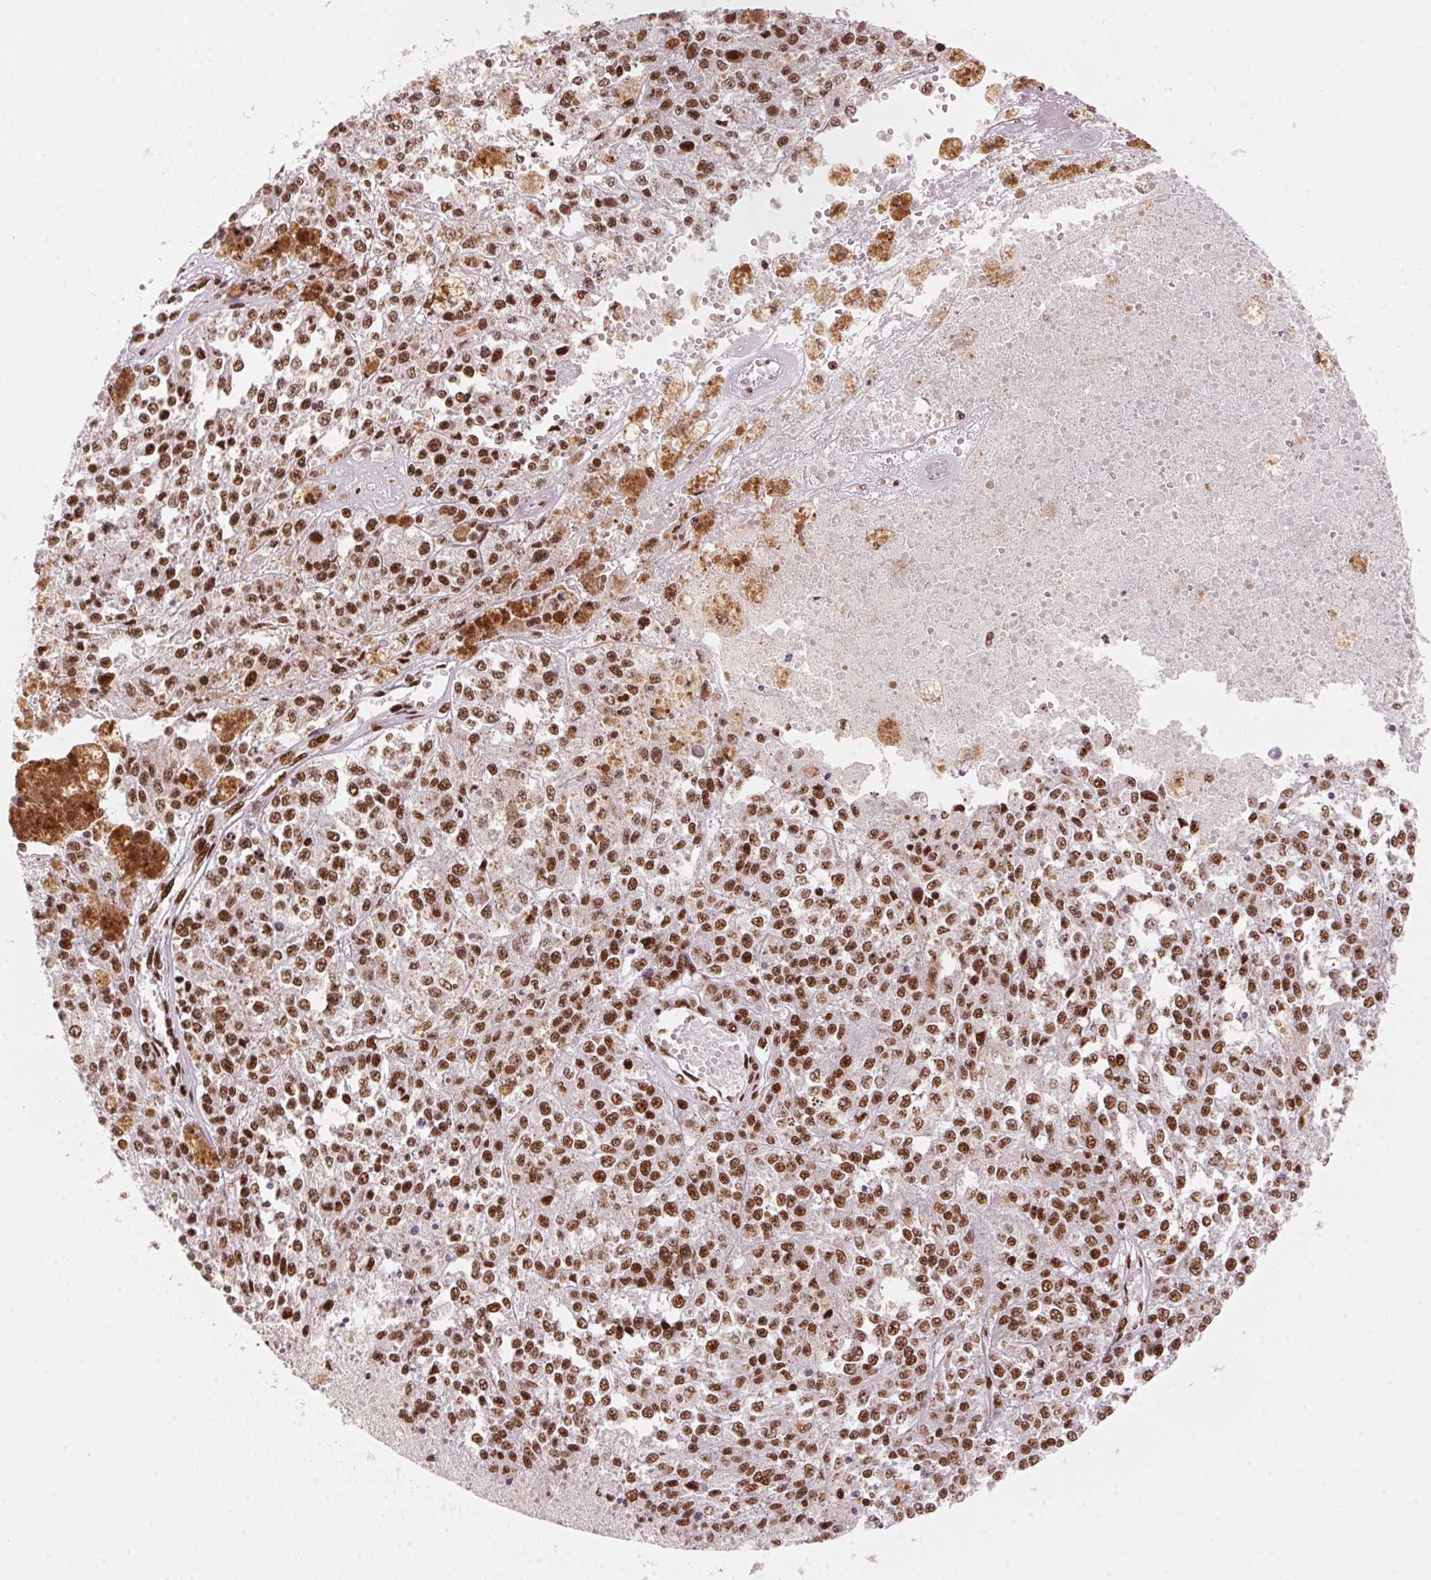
{"staining": {"intensity": "strong", "quantity": ">75%", "location": "nuclear"}, "tissue": "melanoma", "cell_type": "Tumor cells", "image_type": "cancer", "snomed": [{"axis": "morphology", "description": "Malignant melanoma, Metastatic site"}, {"axis": "topography", "description": "Lymph node"}], "caption": "Human melanoma stained with a protein marker exhibits strong staining in tumor cells.", "gene": "NXF1", "patient": {"sex": "female", "age": 64}}